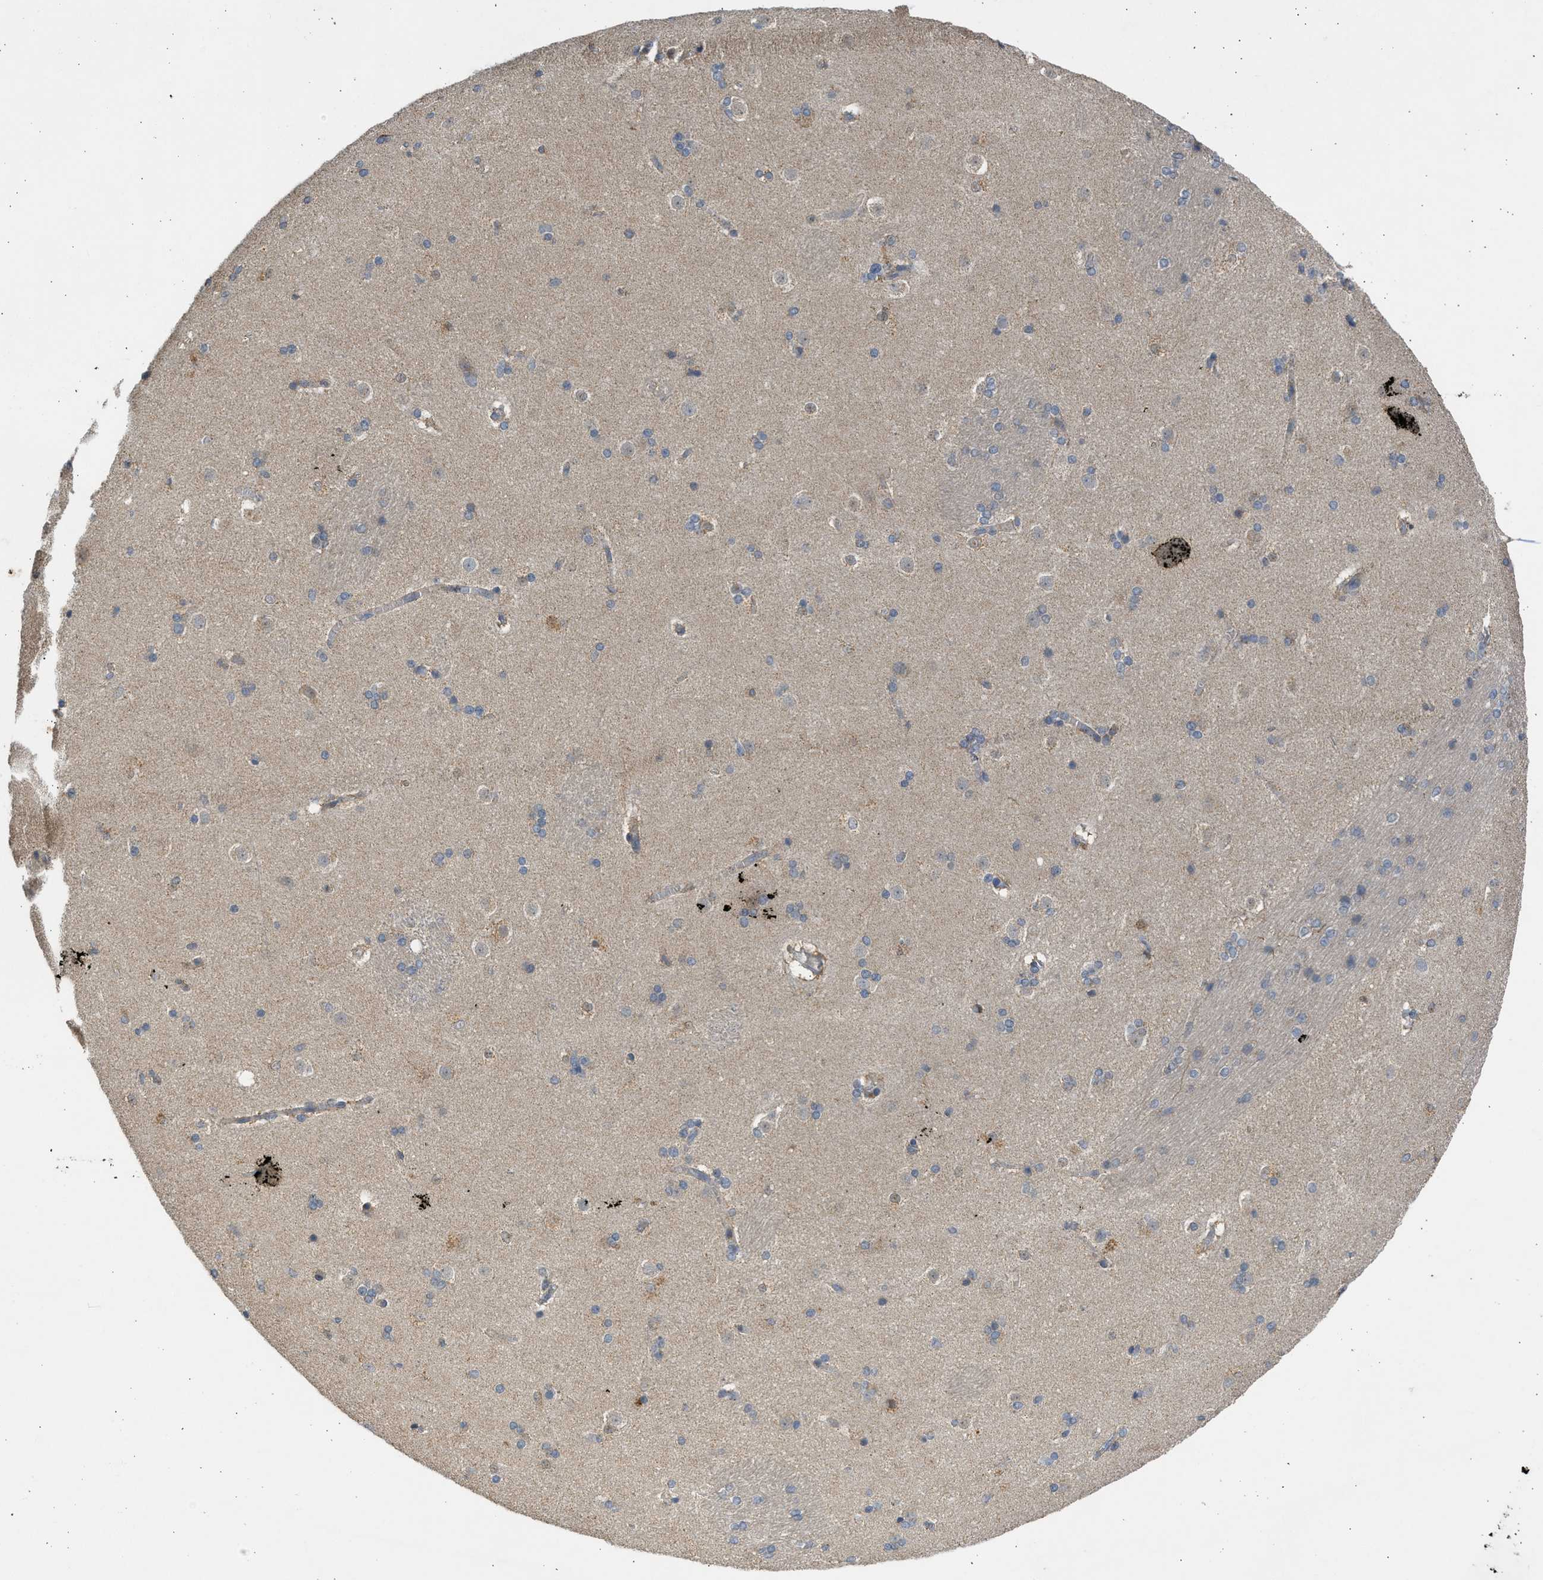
{"staining": {"intensity": "negative", "quantity": "none", "location": "none"}, "tissue": "caudate", "cell_type": "Glial cells", "image_type": "normal", "snomed": [{"axis": "morphology", "description": "Normal tissue, NOS"}, {"axis": "topography", "description": "Lateral ventricle wall"}], "caption": "IHC of benign caudate exhibits no staining in glial cells. (DAB (3,3'-diaminobenzidine) IHC visualized using brightfield microscopy, high magnification).", "gene": "CYP1A1", "patient": {"sex": "female", "age": 19}}